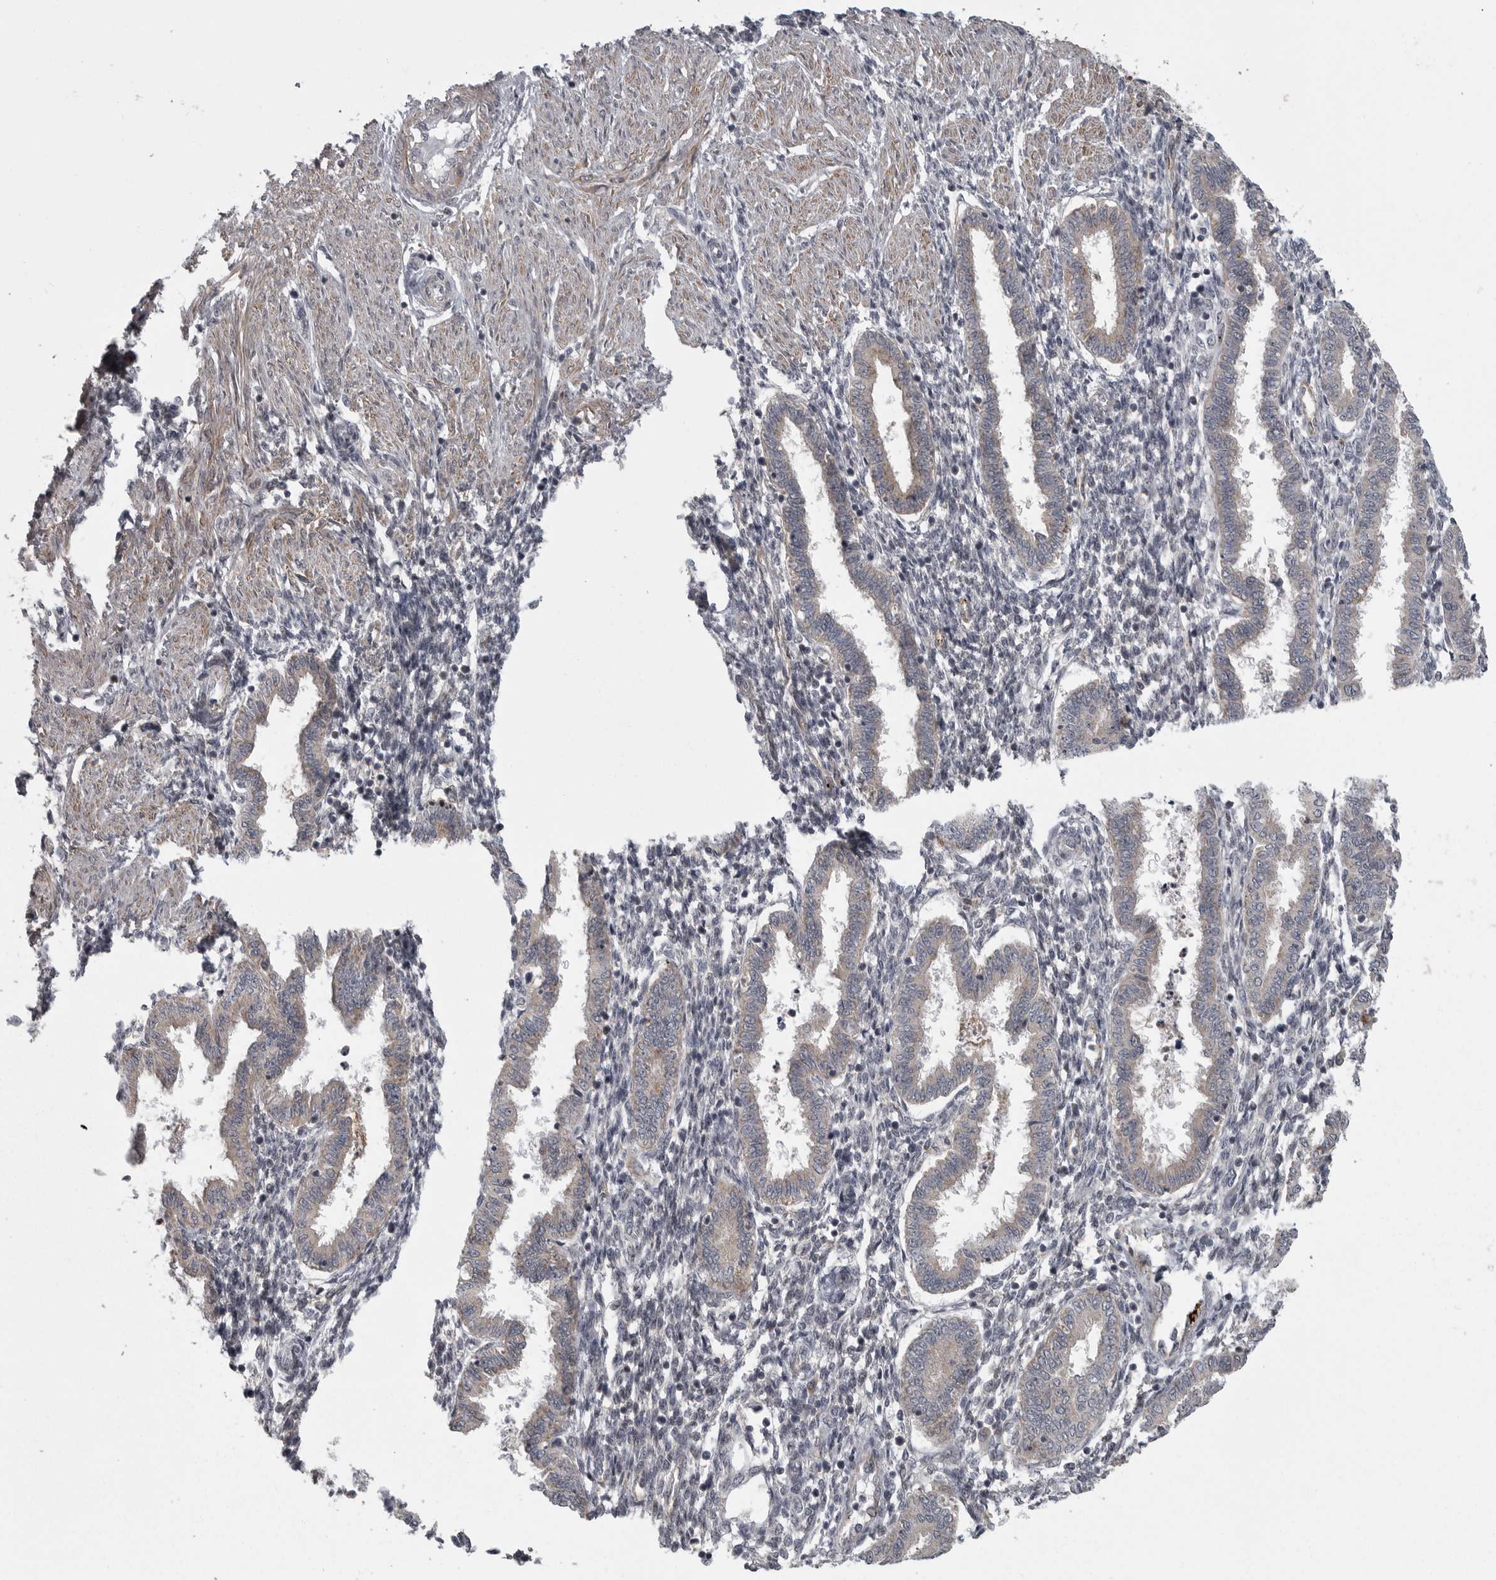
{"staining": {"intensity": "negative", "quantity": "none", "location": "none"}, "tissue": "endometrium", "cell_type": "Cells in endometrial stroma", "image_type": "normal", "snomed": [{"axis": "morphology", "description": "Normal tissue, NOS"}, {"axis": "topography", "description": "Endometrium"}], "caption": "Immunohistochemistry photomicrograph of normal endometrium stained for a protein (brown), which exhibits no positivity in cells in endometrial stroma. (Brightfield microscopy of DAB immunohistochemistry (IHC) at high magnification).", "gene": "PPP1R9A", "patient": {"sex": "female", "age": 33}}